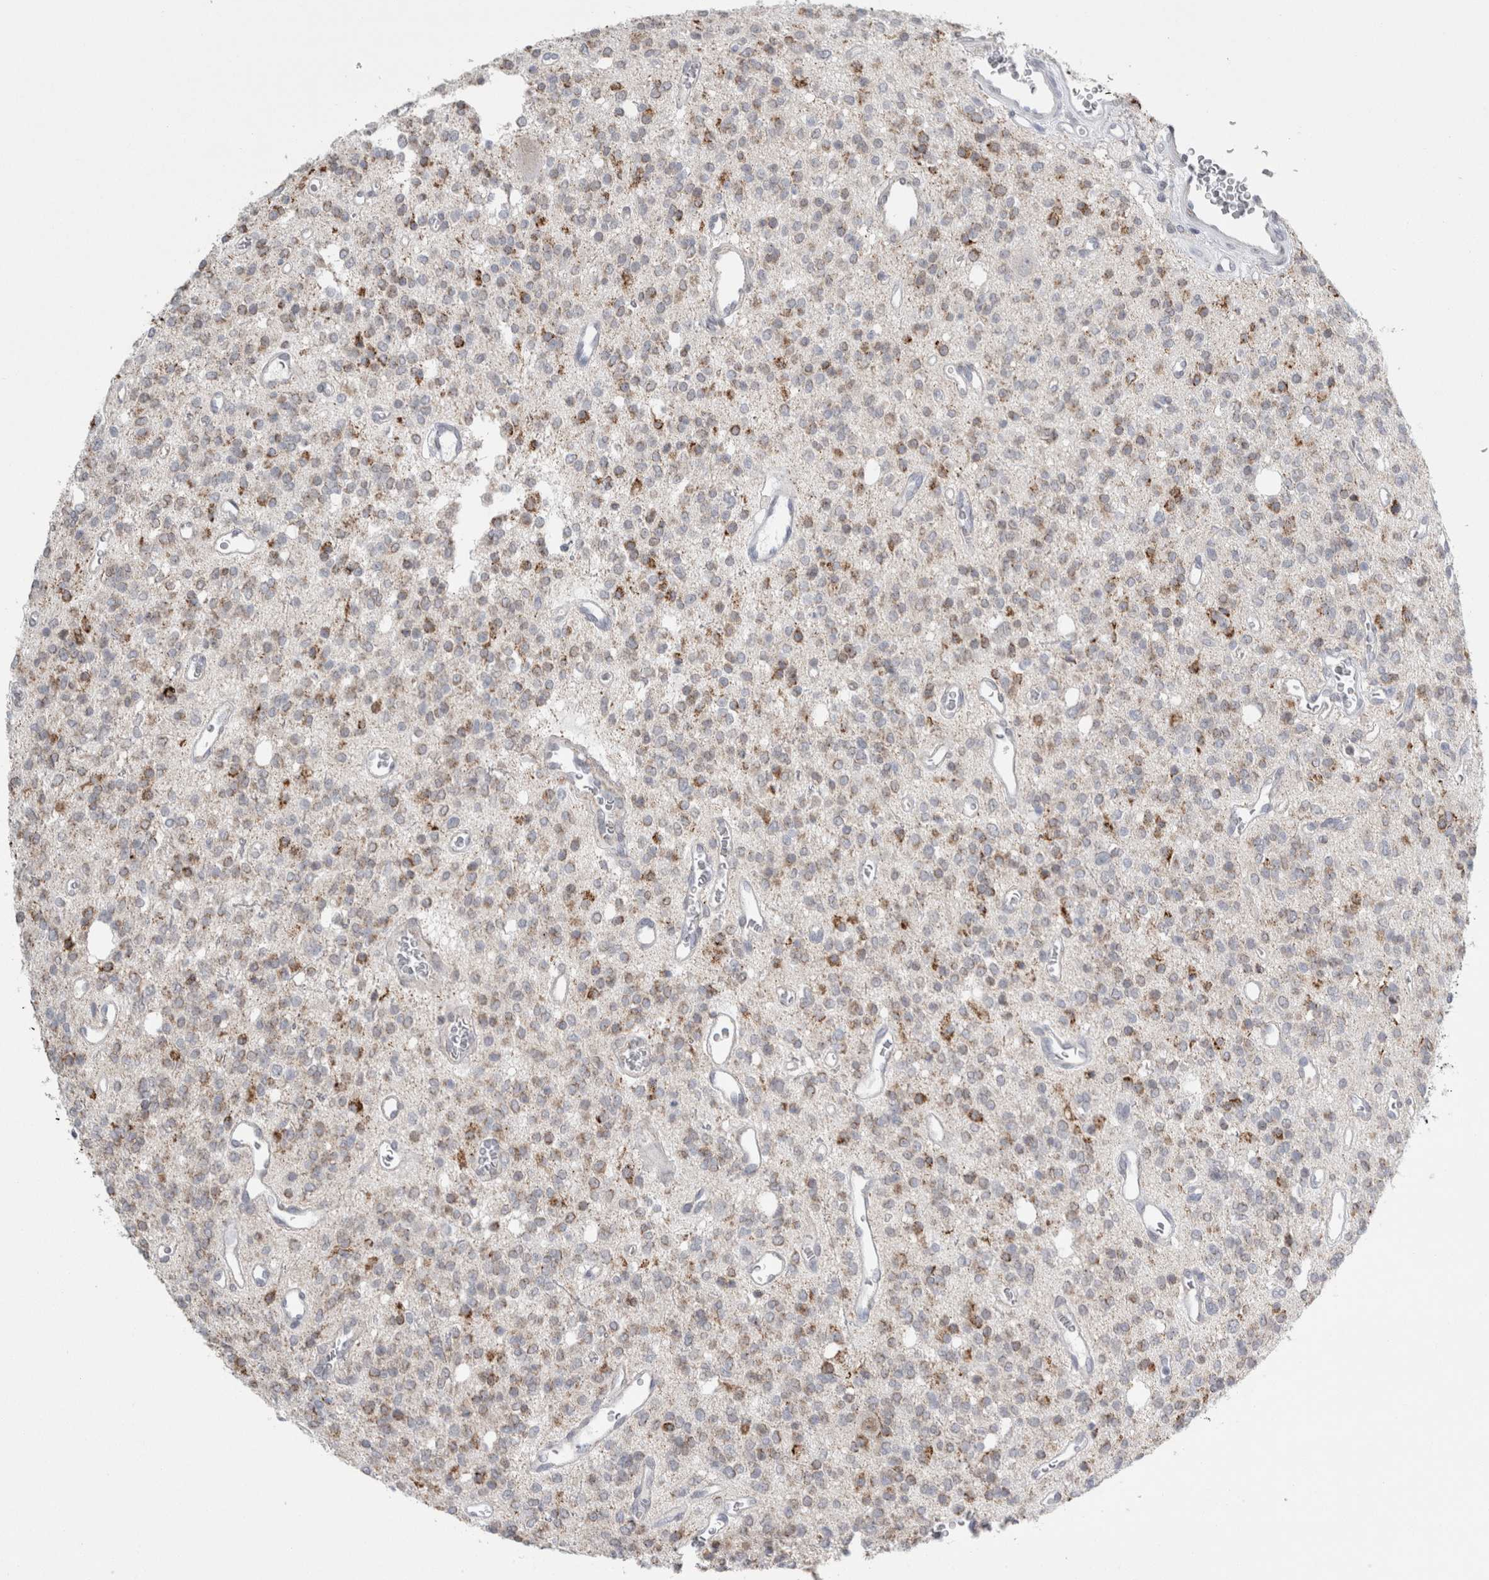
{"staining": {"intensity": "moderate", "quantity": ">75%", "location": "cytoplasmic/membranous"}, "tissue": "glioma", "cell_type": "Tumor cells", "image_type": "cancer", "snomed": [{"axis": "morphology", "description": "Glioma, malignant, High grade"}, {"axis": "topography", "description": "Brain"}], "caption": "Glioma stained with immunohistochemistry displays moderate cytoplasmic/membranous staining in approximately >75% of tumor cells.", "gene": "PLIN1", "patient": {"sex": "male", "age": 34}}